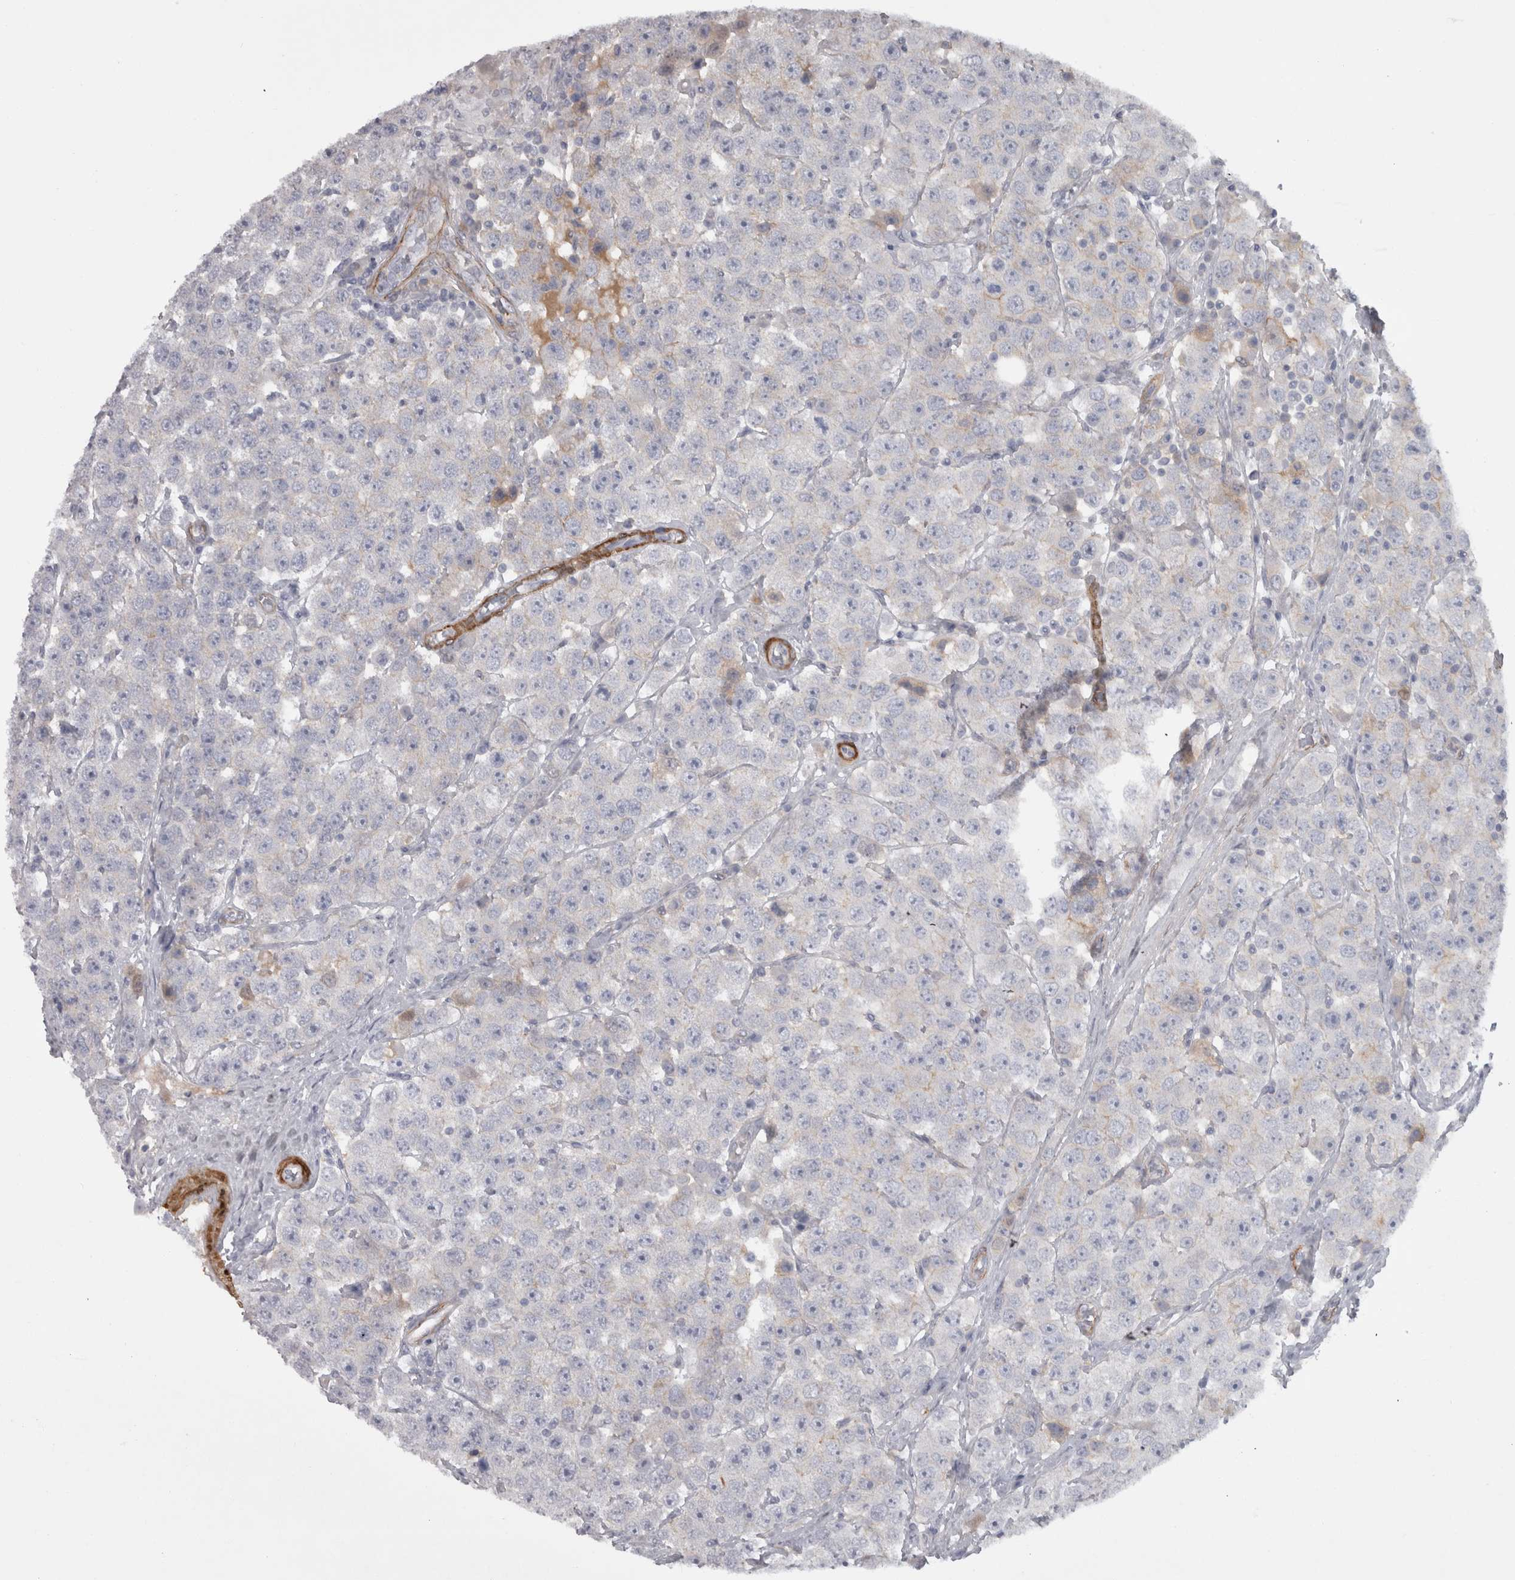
{"staining": {"intensity": "negative", "quantity": "none", "location": "none"}, "tissue": "testis cancer", "cell_type": "Tumor cells", "image_type": "cancer", "snomed": [{"axis": "morphology", "description": "Seminoma, NOS"}, {"axis": "morphology", "description": "Carcinoma, Embryonal, NOS"}, {"axis": "topography", "description": "Testis"}], "caption": "Histopathology image shows no protein positivity in tumor cells of testis seminoma tissue.", "gene": "PPP1R12B", "patient": {"sex": "male", "age": 28}}